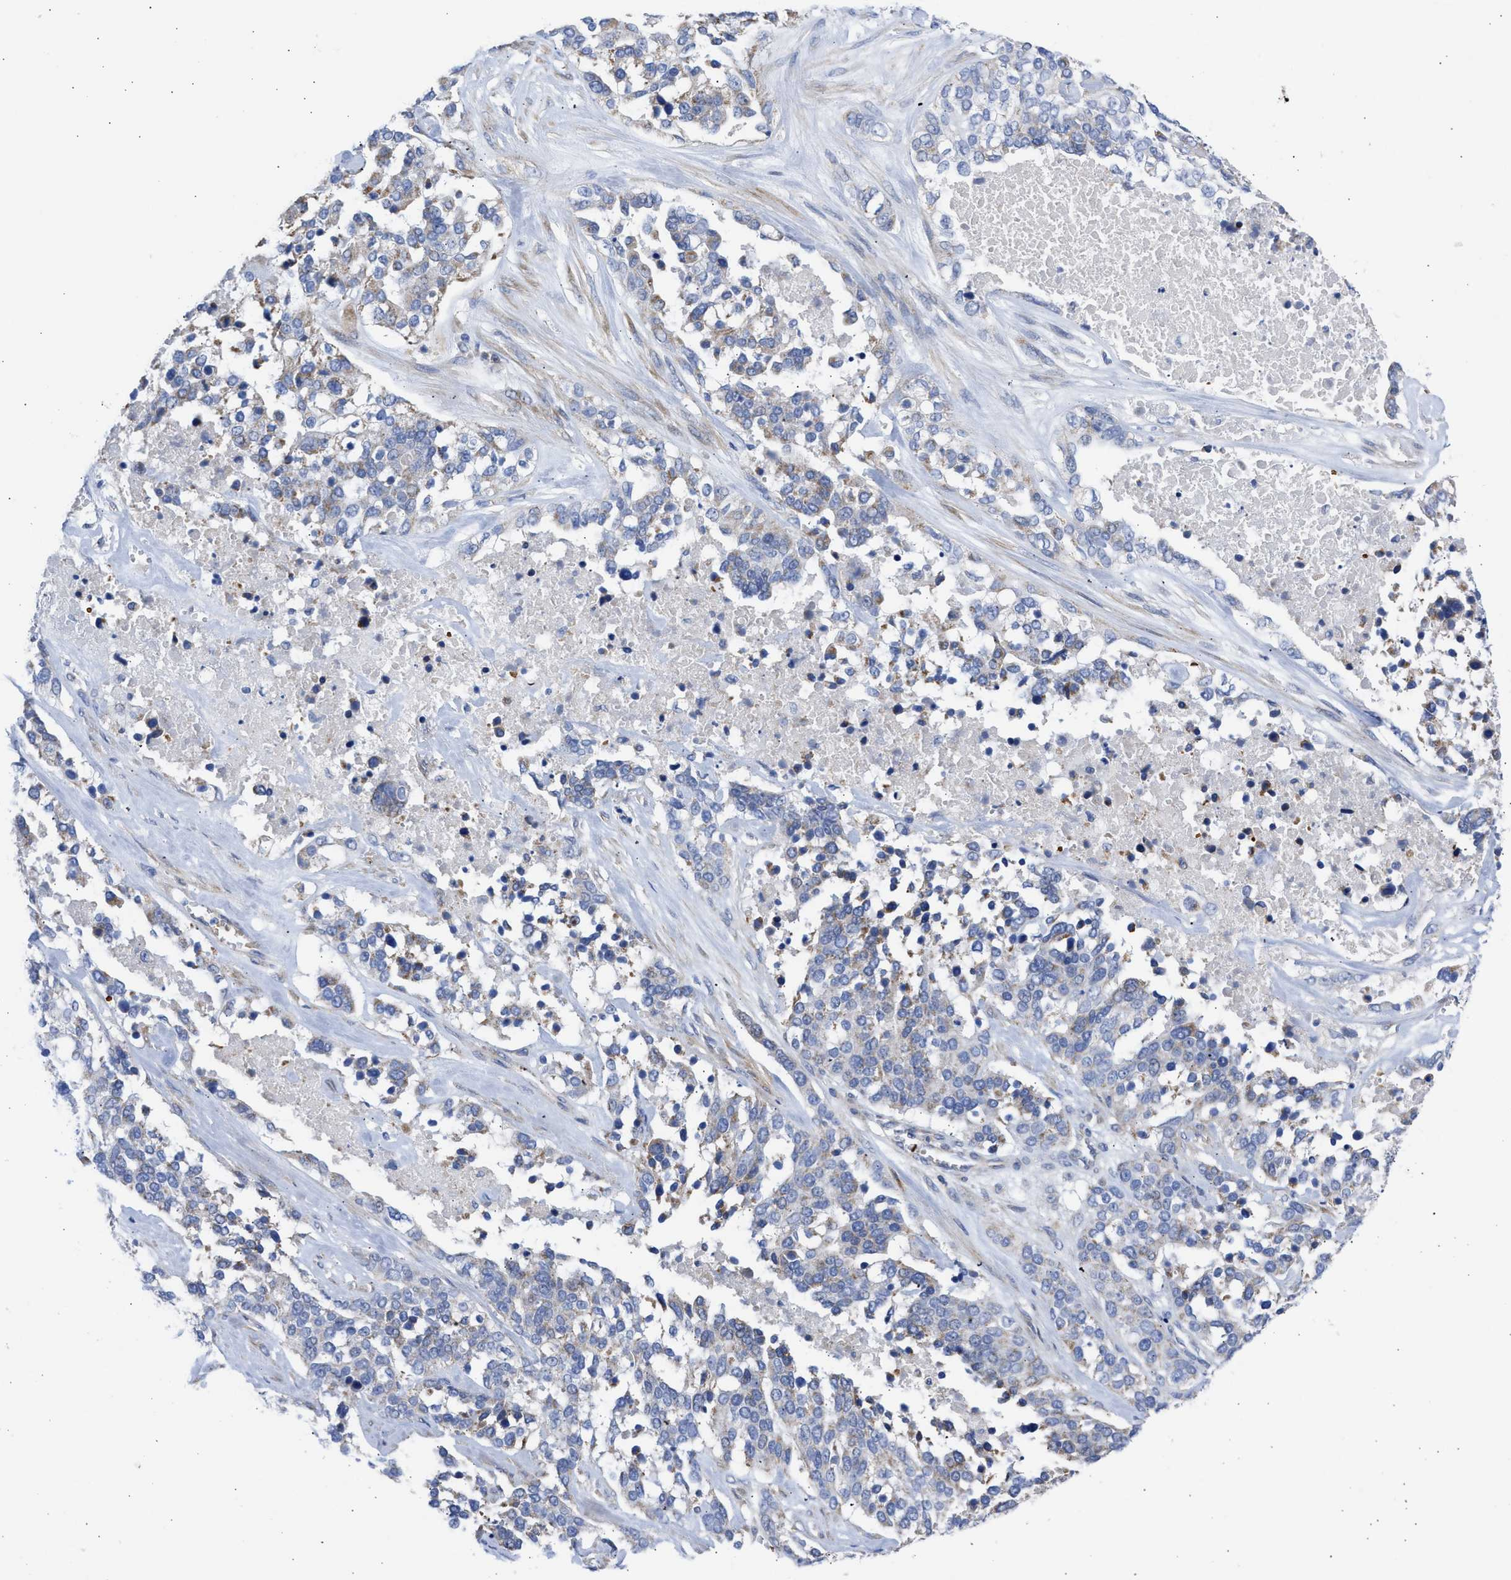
{"staining": {"intensity": "weak", "quantity": "25%-75%", "location": "cytoplasmic/membranous"}, "tissue": "ovarian cancer", "cell_type": "Tumor cells", "image_type": "cancer", "snomed": [{"axis": "morphology", "description": "Cystadenocarcinoma, serous, NOS"}, {"axis": "topography", "description": "Ovary"}], "caption": "Immunohistochemical staining of ovarian serous cystadenocarcinoma exhibits weak cytoplasmic/membranous protein positivity in approximately 25%-75% of tumor cells.", "gene": "BTG3", "patient": {"sex": "female", "age": 44}}